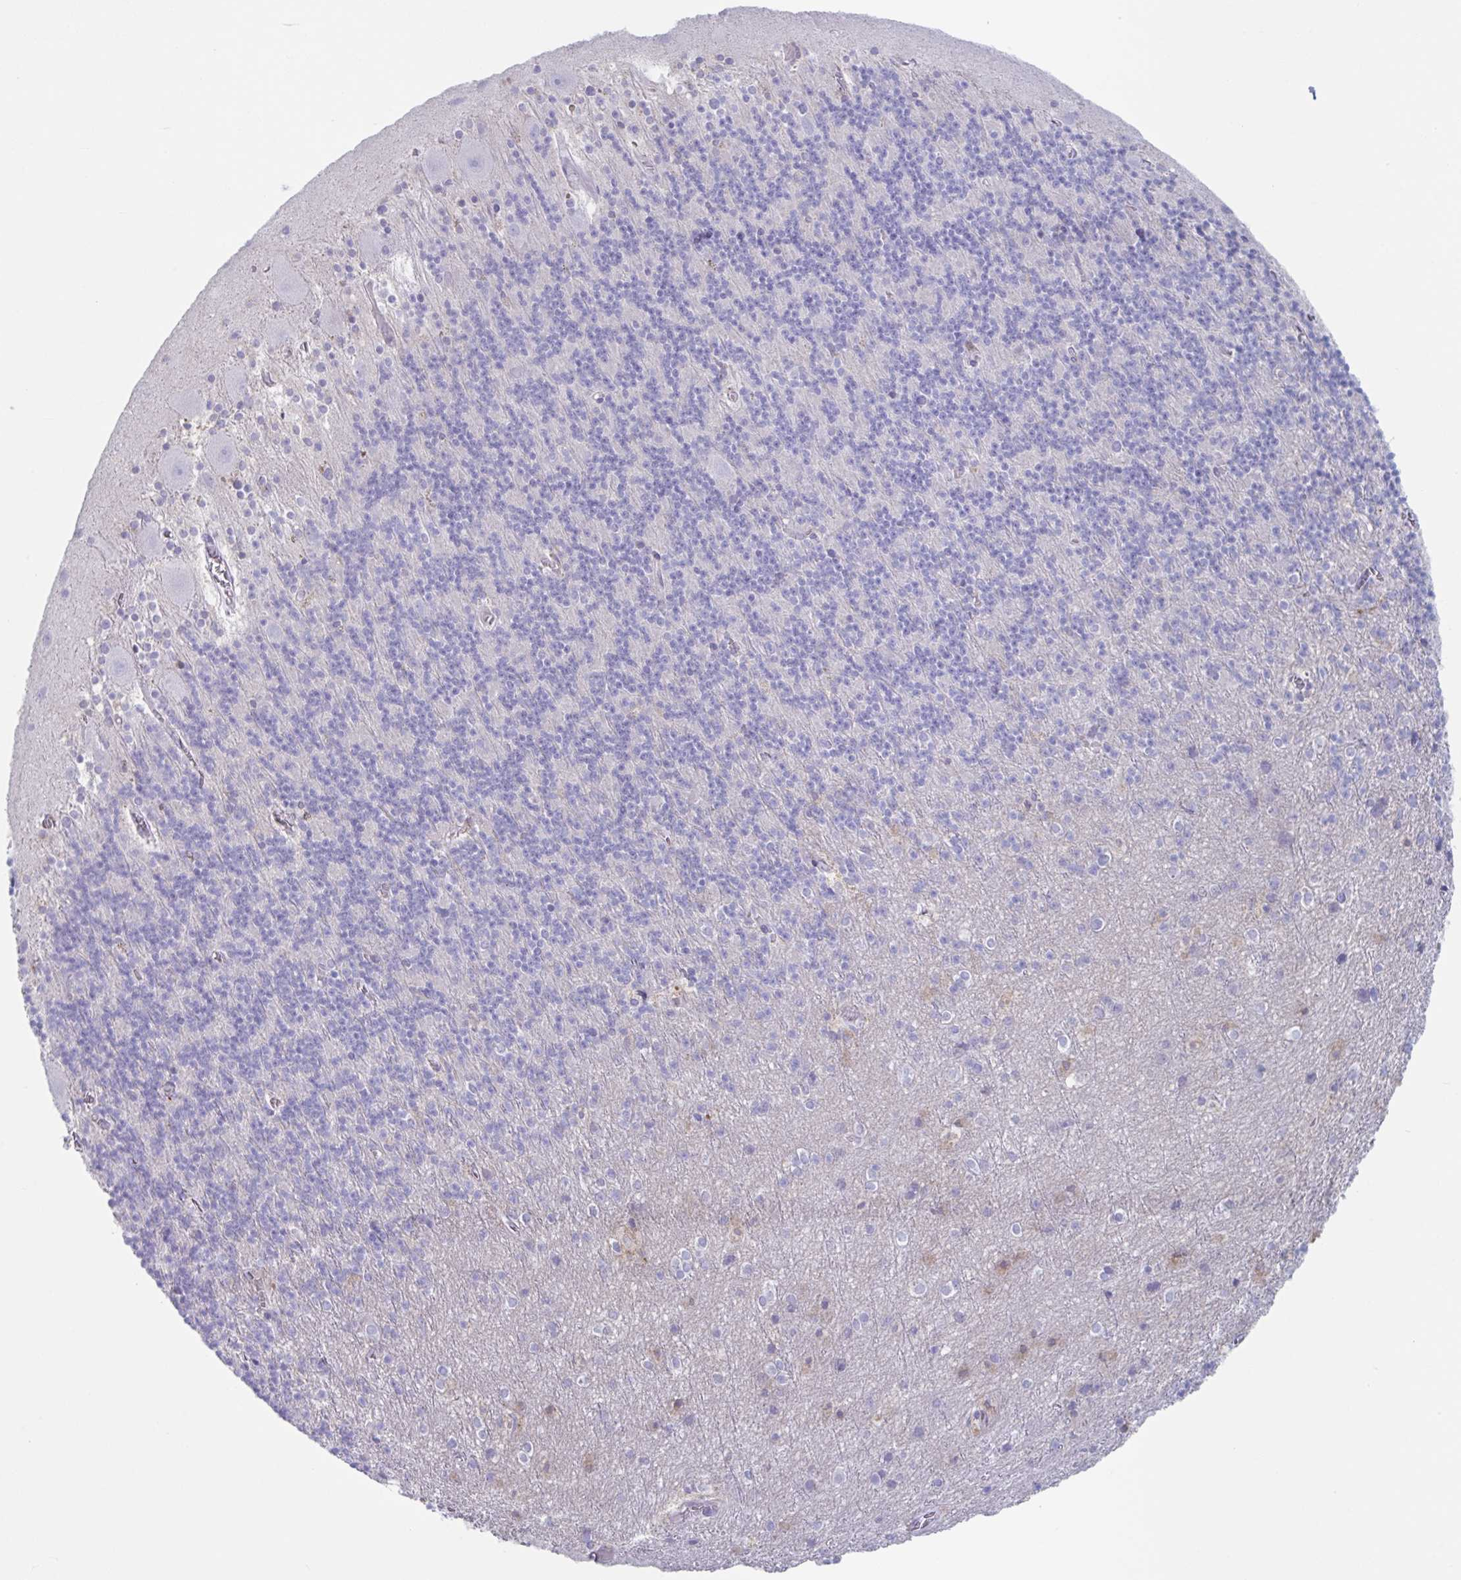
{"staining": {"intensity": "negative", "quantity": "none", "location": "none"}, "tissue": "cerebellum", "cell_type": "Cells in granular layer", "image_type": "normal", "snomed": [{"axis": "morphology", "description": "Normal tissue, NOS"}, {"axis": "topography", "description": "Cerebellum"}], "caption": "This is an immunohistochemistry (IHC) micrograph of benign human cerebellum. There is no expression in cells in granular layer.", "gene": "CYP4F11", "patient": {"sex": "male", "age": 70}}